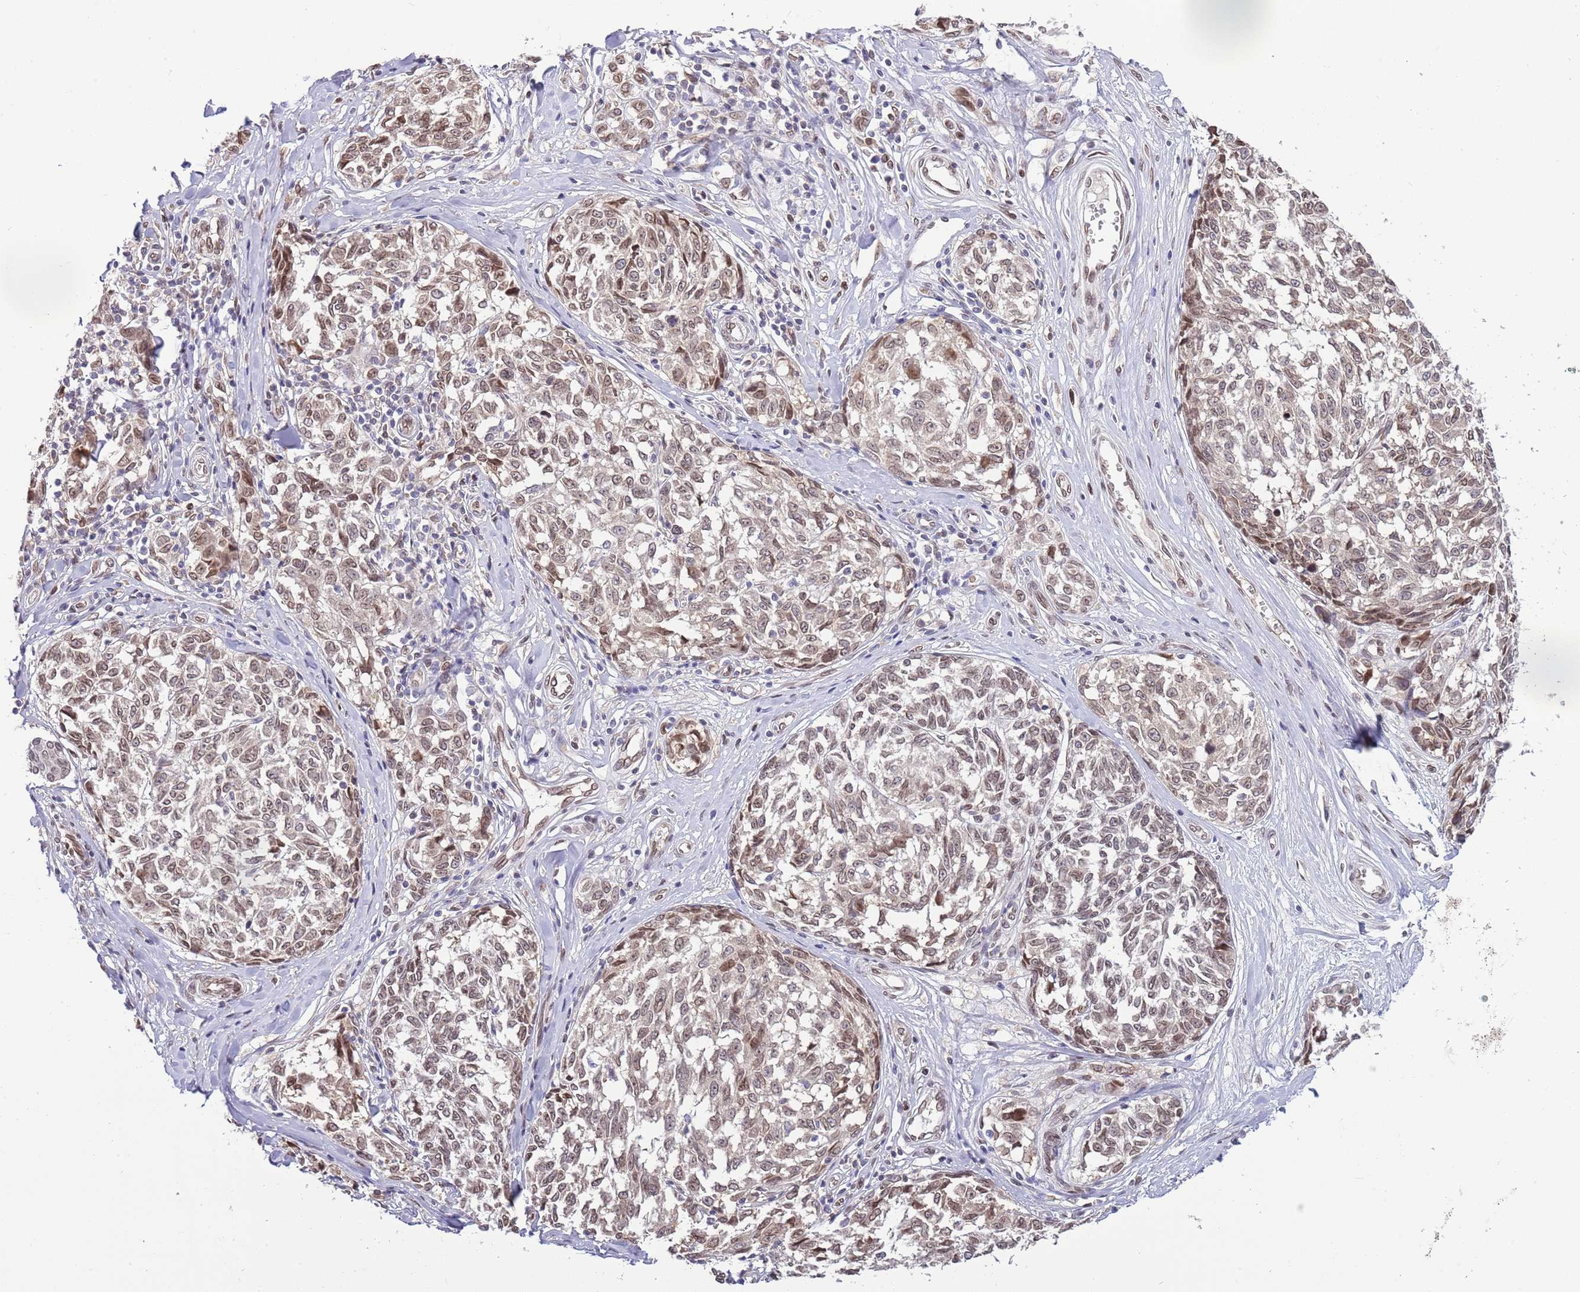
{"staining": {"intensity": "weak", "quantity": ">75%", "location": "nuclear"}, "tissue": "melanoma", "cell_type": "Tumor cells", "image_type": "cancer", "snomed": [{"axis": "morphology", "description": "Normal tissue, NOS"}, {"axis": "morphology", "description": "Malignant melanoma, NOS"}, {"axis": "topography", "description": "Skin"}], "caption": "Melanoma stained with a protein marker shows weak staining in tumor cells.", "gene": "ZNF665", "patient": {"sex": "female", "age": 64}}